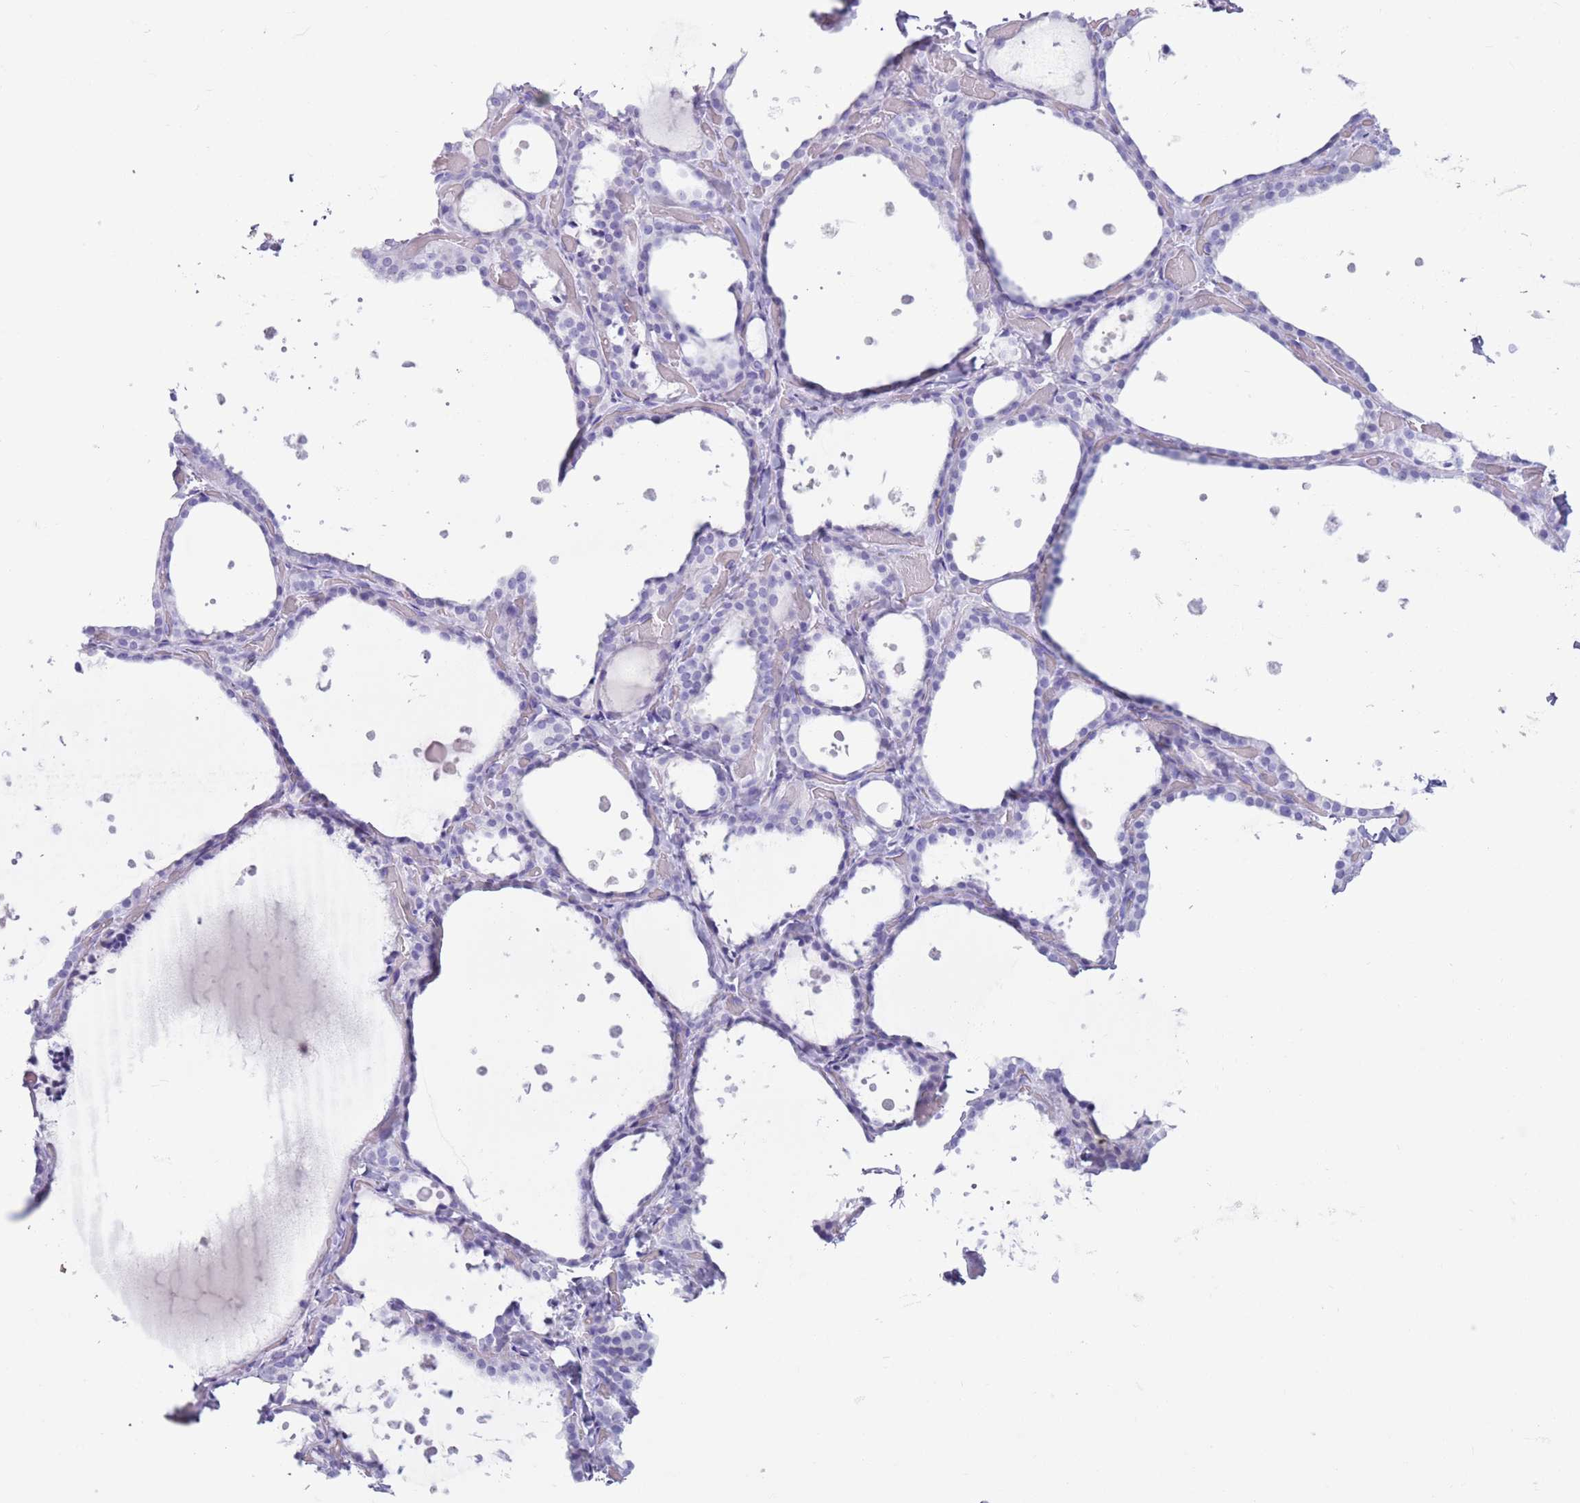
{"staining": {"intensity": "negative", "quantity": "none", "location": "none"}, "tissue": "thyroid gland", "cell_type": "Glandular cells", "image_type": "normal", "snomed": [{"axis": "morphology", "description": "Normal tissue, NOS"}, {"axis": "topography", "description": "Thyroid gland"}], "caption": "The micrograph exhibits no staining of glandular cells in normal thyroid gland. Nuclei are stained in blue.", "gene": "ENSG00000263020", "patient": {"sex": "female", "age": 44}}